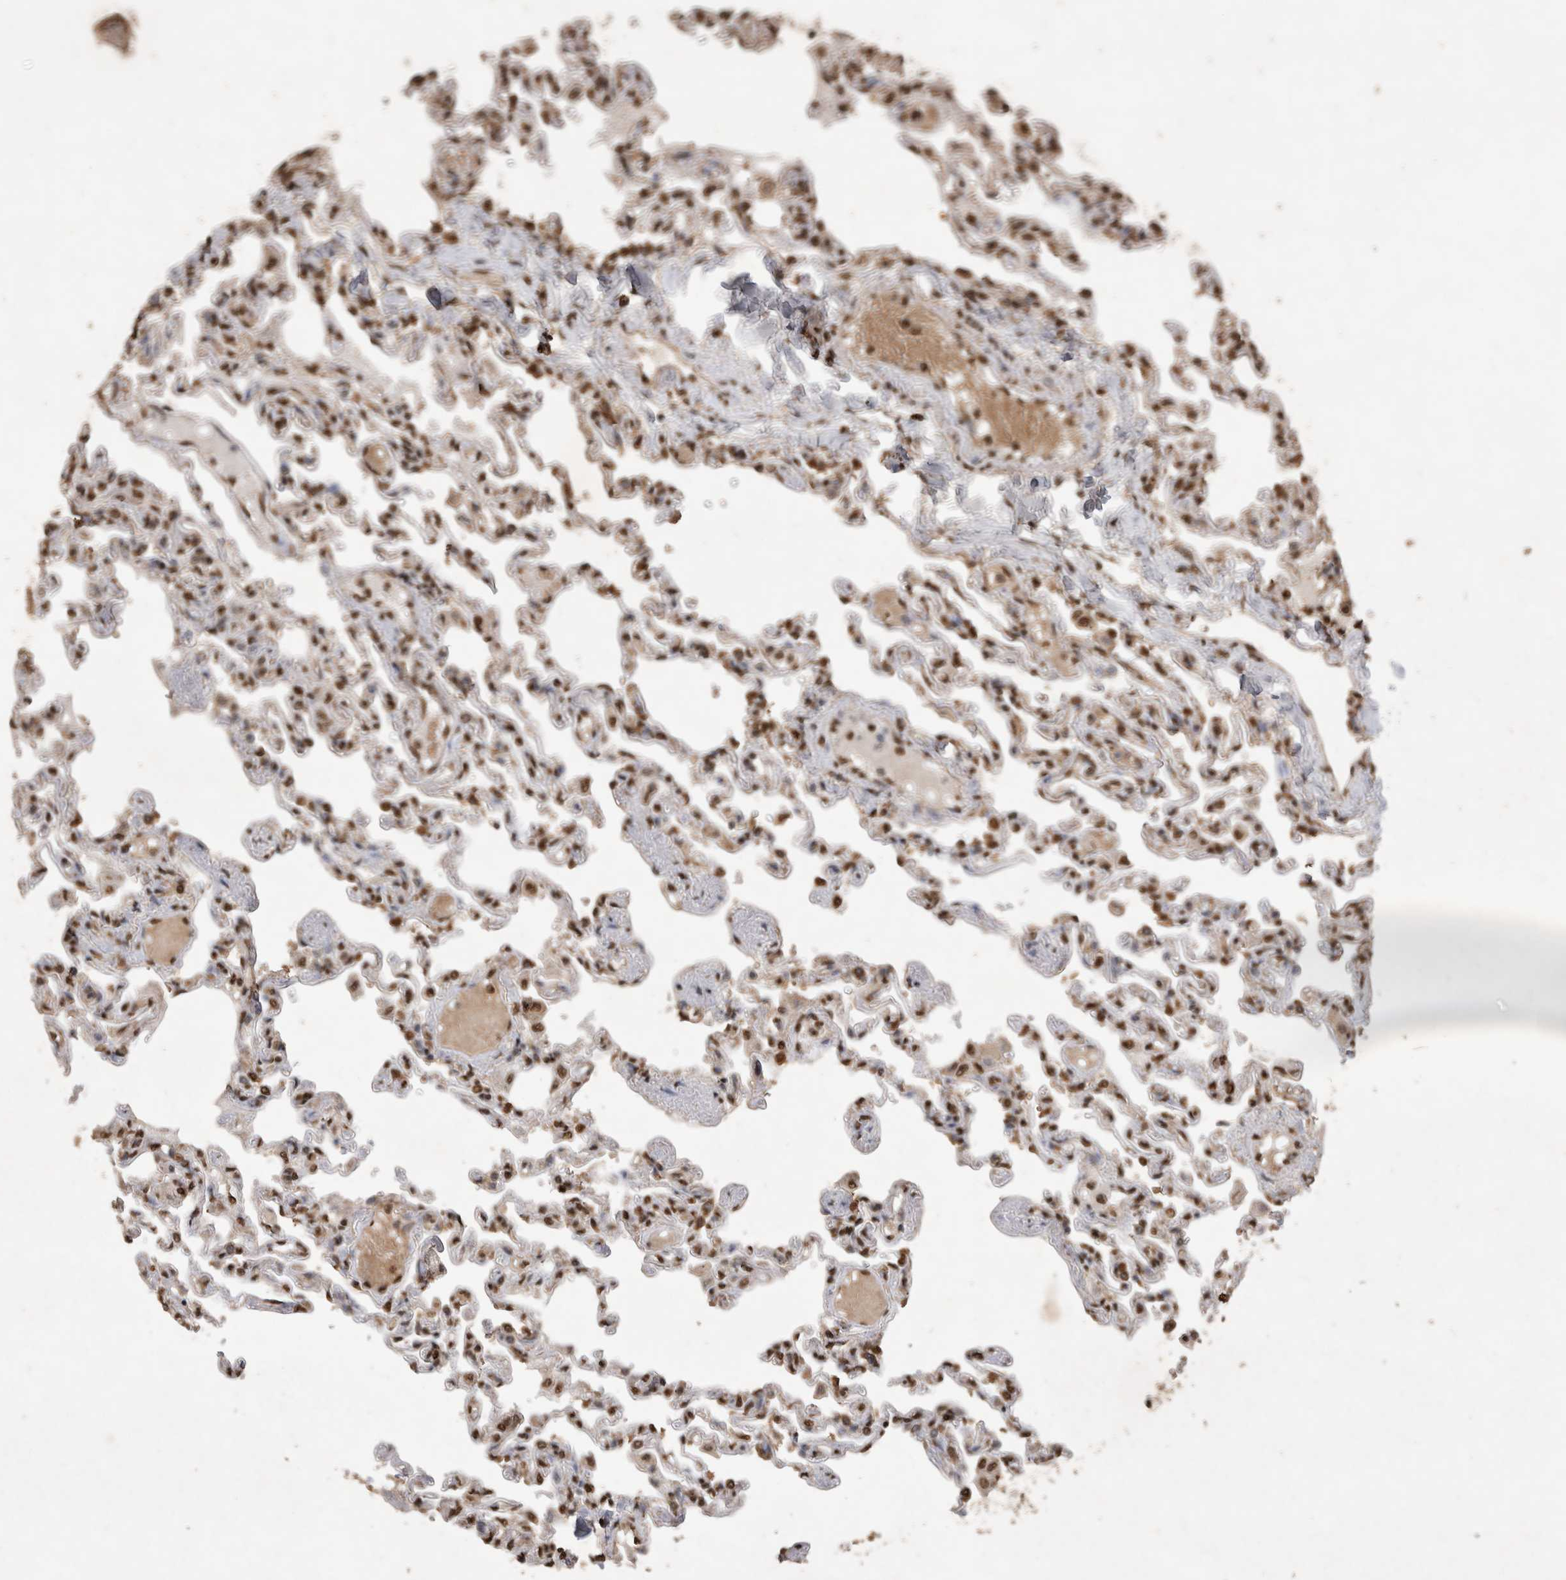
{"staining": {"intensity": "moderate", "quantity": ">75%", "location": "nuclear"}, "tissue": "lung", "cell_type": "Alveolar cells", "image_type": "normal", "snomed": [{"axis": "morphology", "description": "Normal tissue, NOS"}, {"axis": "topography", "description": "Lung"}], "caption": "The micrograph shows staining of unremarkable lung, revealing moderate nuclear protein staining (brown color) within alveolar cells.", "gene": "OAS2", "patient": {"sex": "male", "age": 21}}